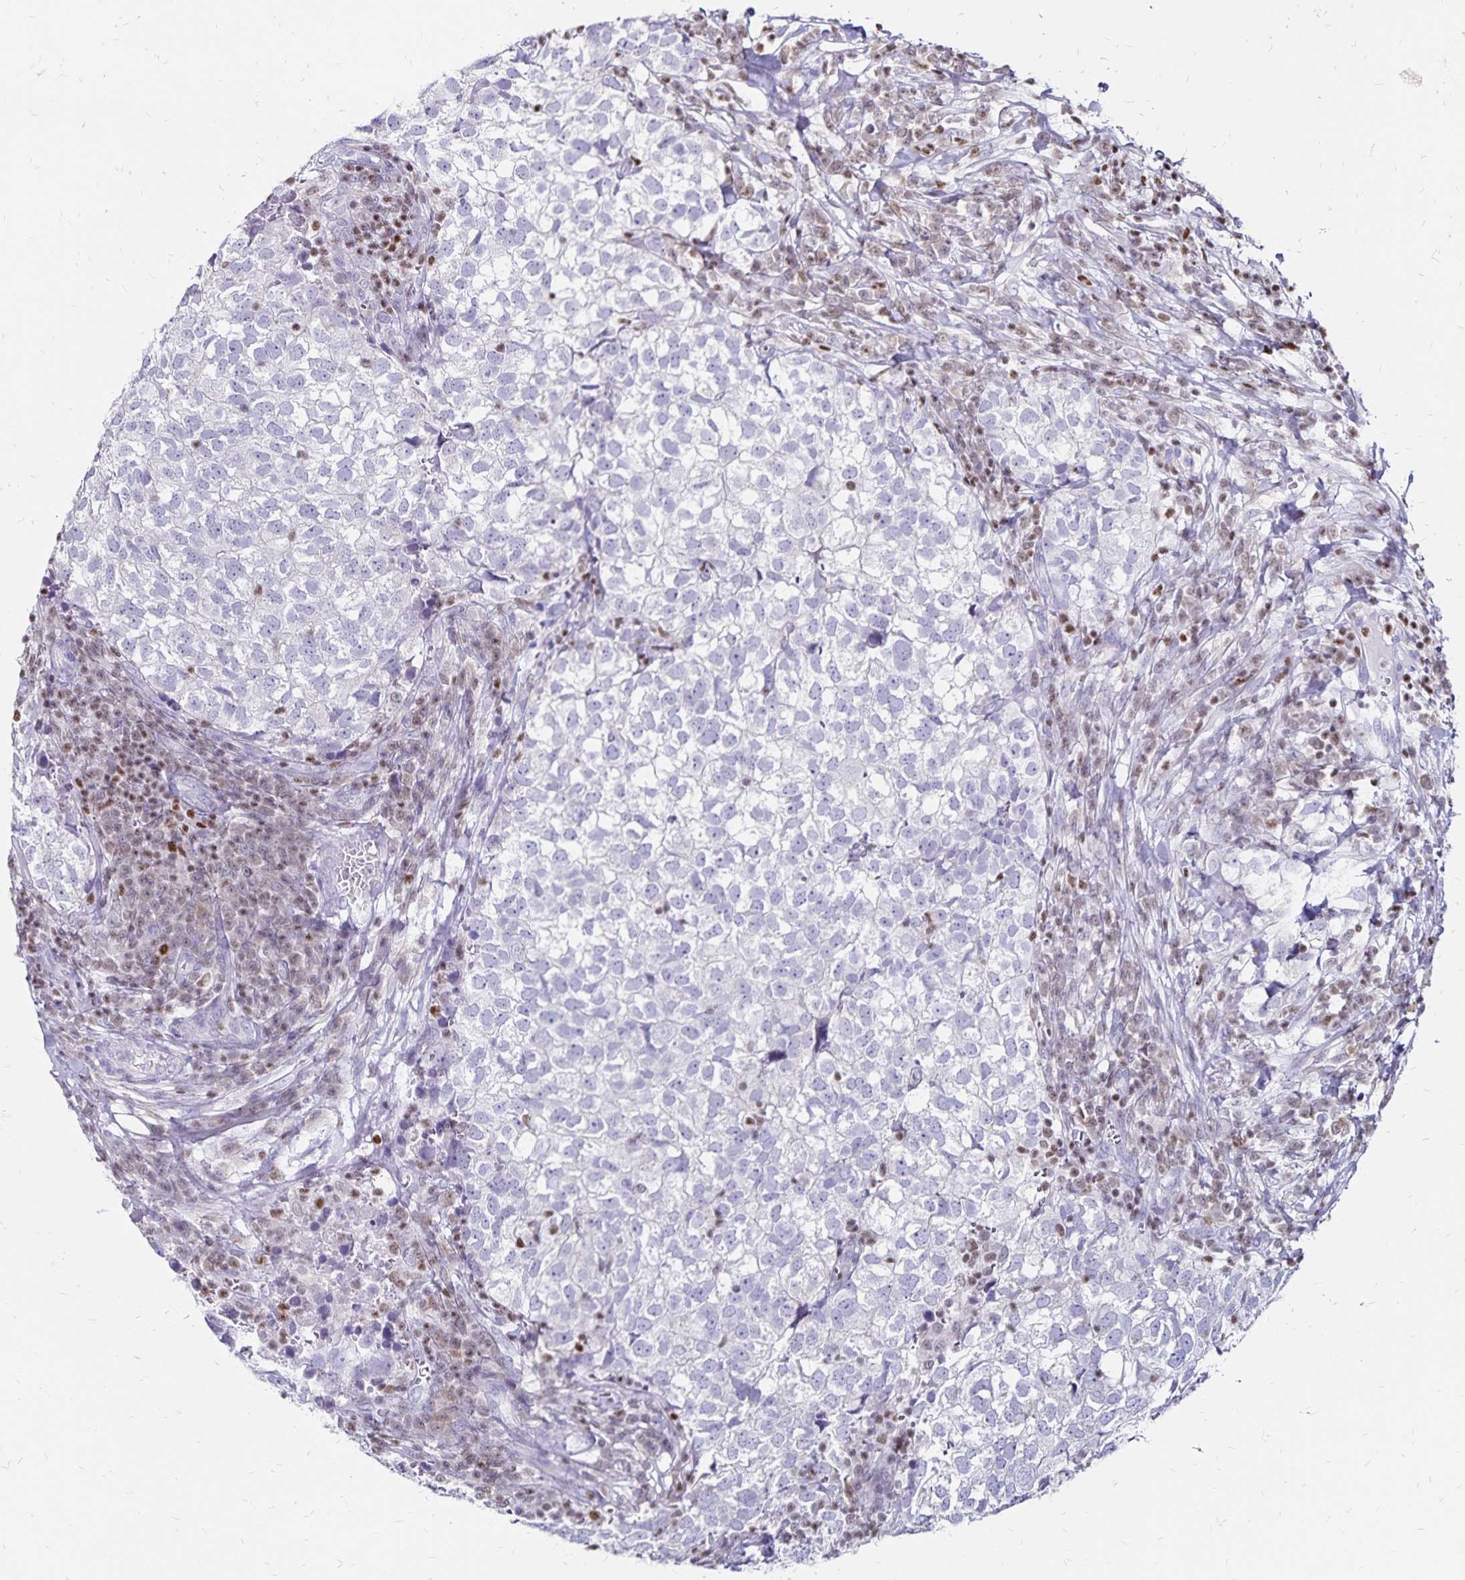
{"staining": {"intensity": "negative", "quantity": "none", "location": "none"}, "tissue": "breast cancer", "cell_type": "Tumor cells", "image_type": "cancer", "snomed": [{"axis": "morphology", "description": "Duct carcinoma"}, {"axis": "topography", "description": "Breast"}], "caption": "Breast infiltrating ductal carcinoma was stained to show a protein in brown. There is no significant staining in tumor cells.", "gene": "IKZF1", "patient": {"sex": "female", "age": 30}}